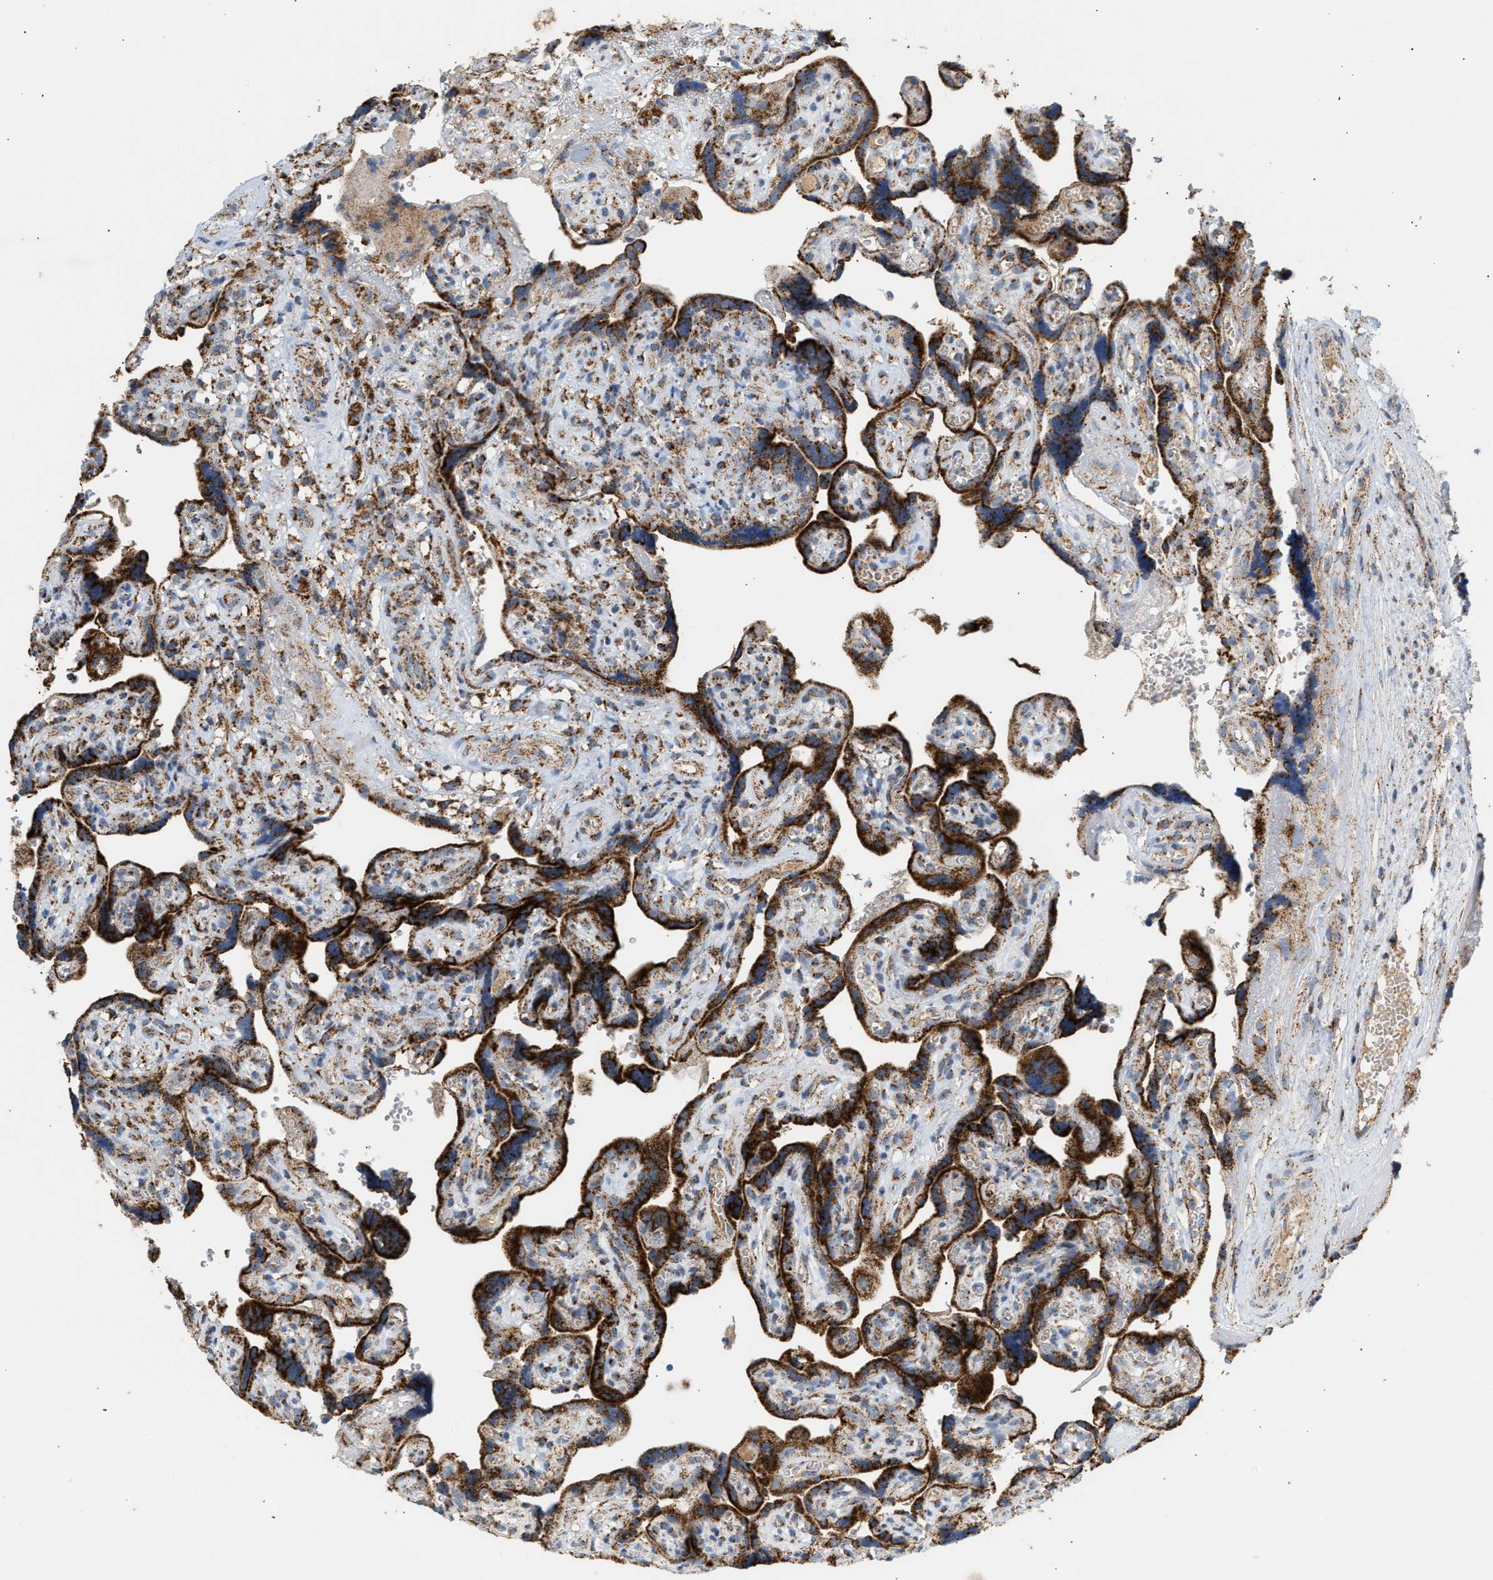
{"staining": {"intensity": "strong", "quantity": ">75%", "location": "cytoplasmic/membranous"}, "tissue": "placenta", "cell_type": "Decidual cells", "image_type": "normal", "snomed": [{"axis": "morphology", "description": "Normal tissue, NOS"}, {"axis": "topography", "description": "Placenta"}], "caption": "Brown immunohistochemical staining in normal placenta demonstrates strong cytoplasmic/membranous staining in about >75% of decidual cells.", "gene": "OGDH", "patient": {"sex": "female", "age": 30}}